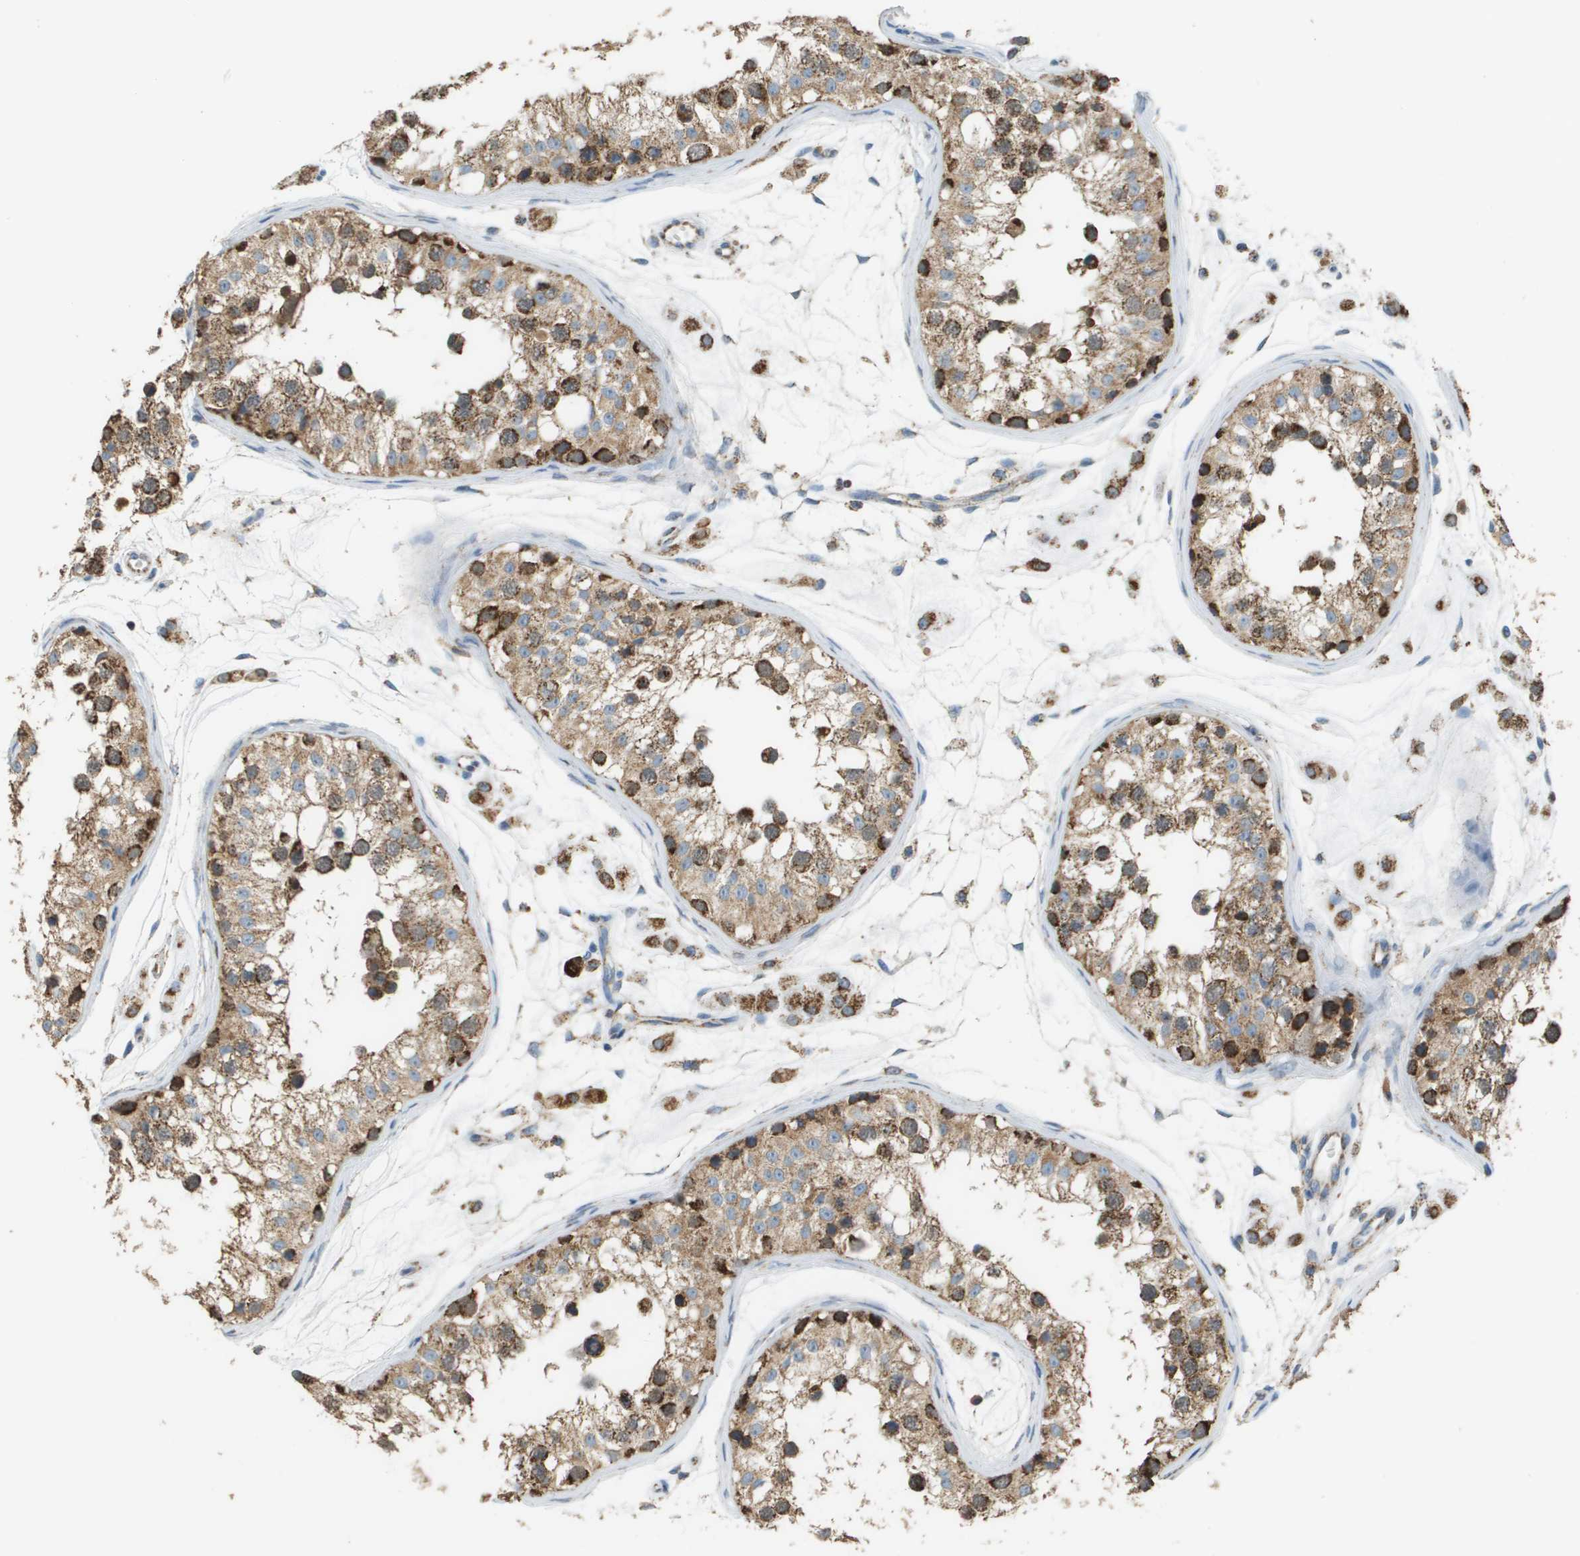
{"staining": {"intensity": "moderate", "quantity": ">75%", "location": "cytoplasmic/membranous"}, "tissue": "testis", "cell_type": "Cells in seminiferous ducts", "image_type": "normal", "snomed": [{"axis": "morphology", "description": "Normal tissue, NOS"}, {"axis": "morphology", "description": "Adenocarcinoma, metastatic, NOS"}, {"axis": "topography", "description": "Testis"}], "caption": "Cells in seminiferous ducts show medium levels of moderate cytoplasmic/membranous staining in about >75% of cells in normal human testis. (Brightfield microscopy of DAB IHC at high magnification).", "gene": "FH", "patient": {"sex": "male", "age": 26}}